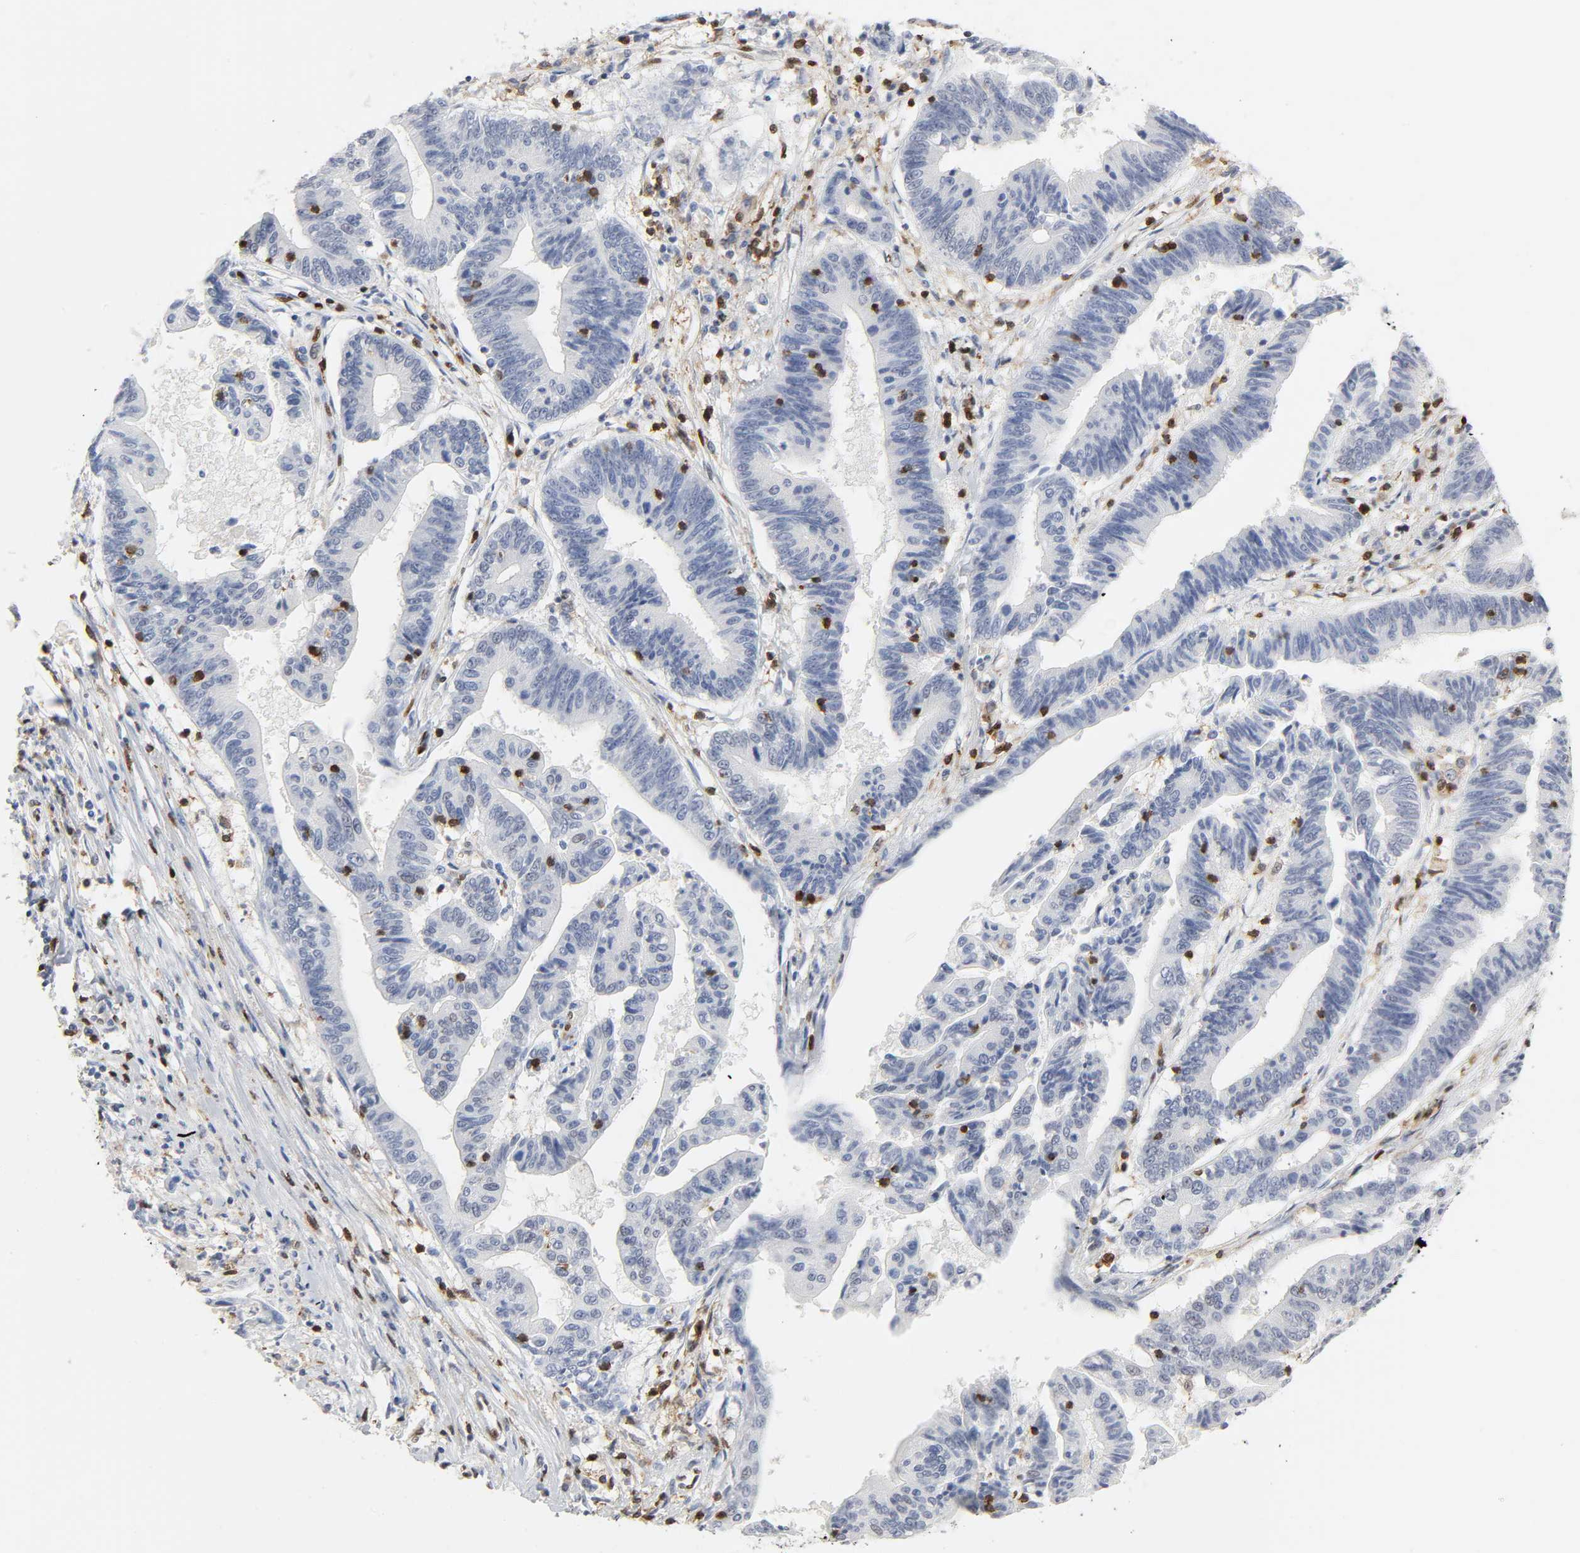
{"staining": {"intensity": "moderate", "quantity": "<25%", "location": "nuclear"}, "tissue": "pancreatic cancer", "cell_type": "Tumor cells", "image_type": "cancer", "snomed": [{"axis": "morphology", "description": "Adenocarcinoma, NOS"}, {"axis": "topography", "description": "Pancreas"}], "caption": "There is low levels of moderate nuclear positivity in tumor cells of pancreatic adenocarcinoma, as demonstrated by immunohistochemical staining (brown color).", "gene": "WAS", "patient": {"sex": "female", "age": 48}}